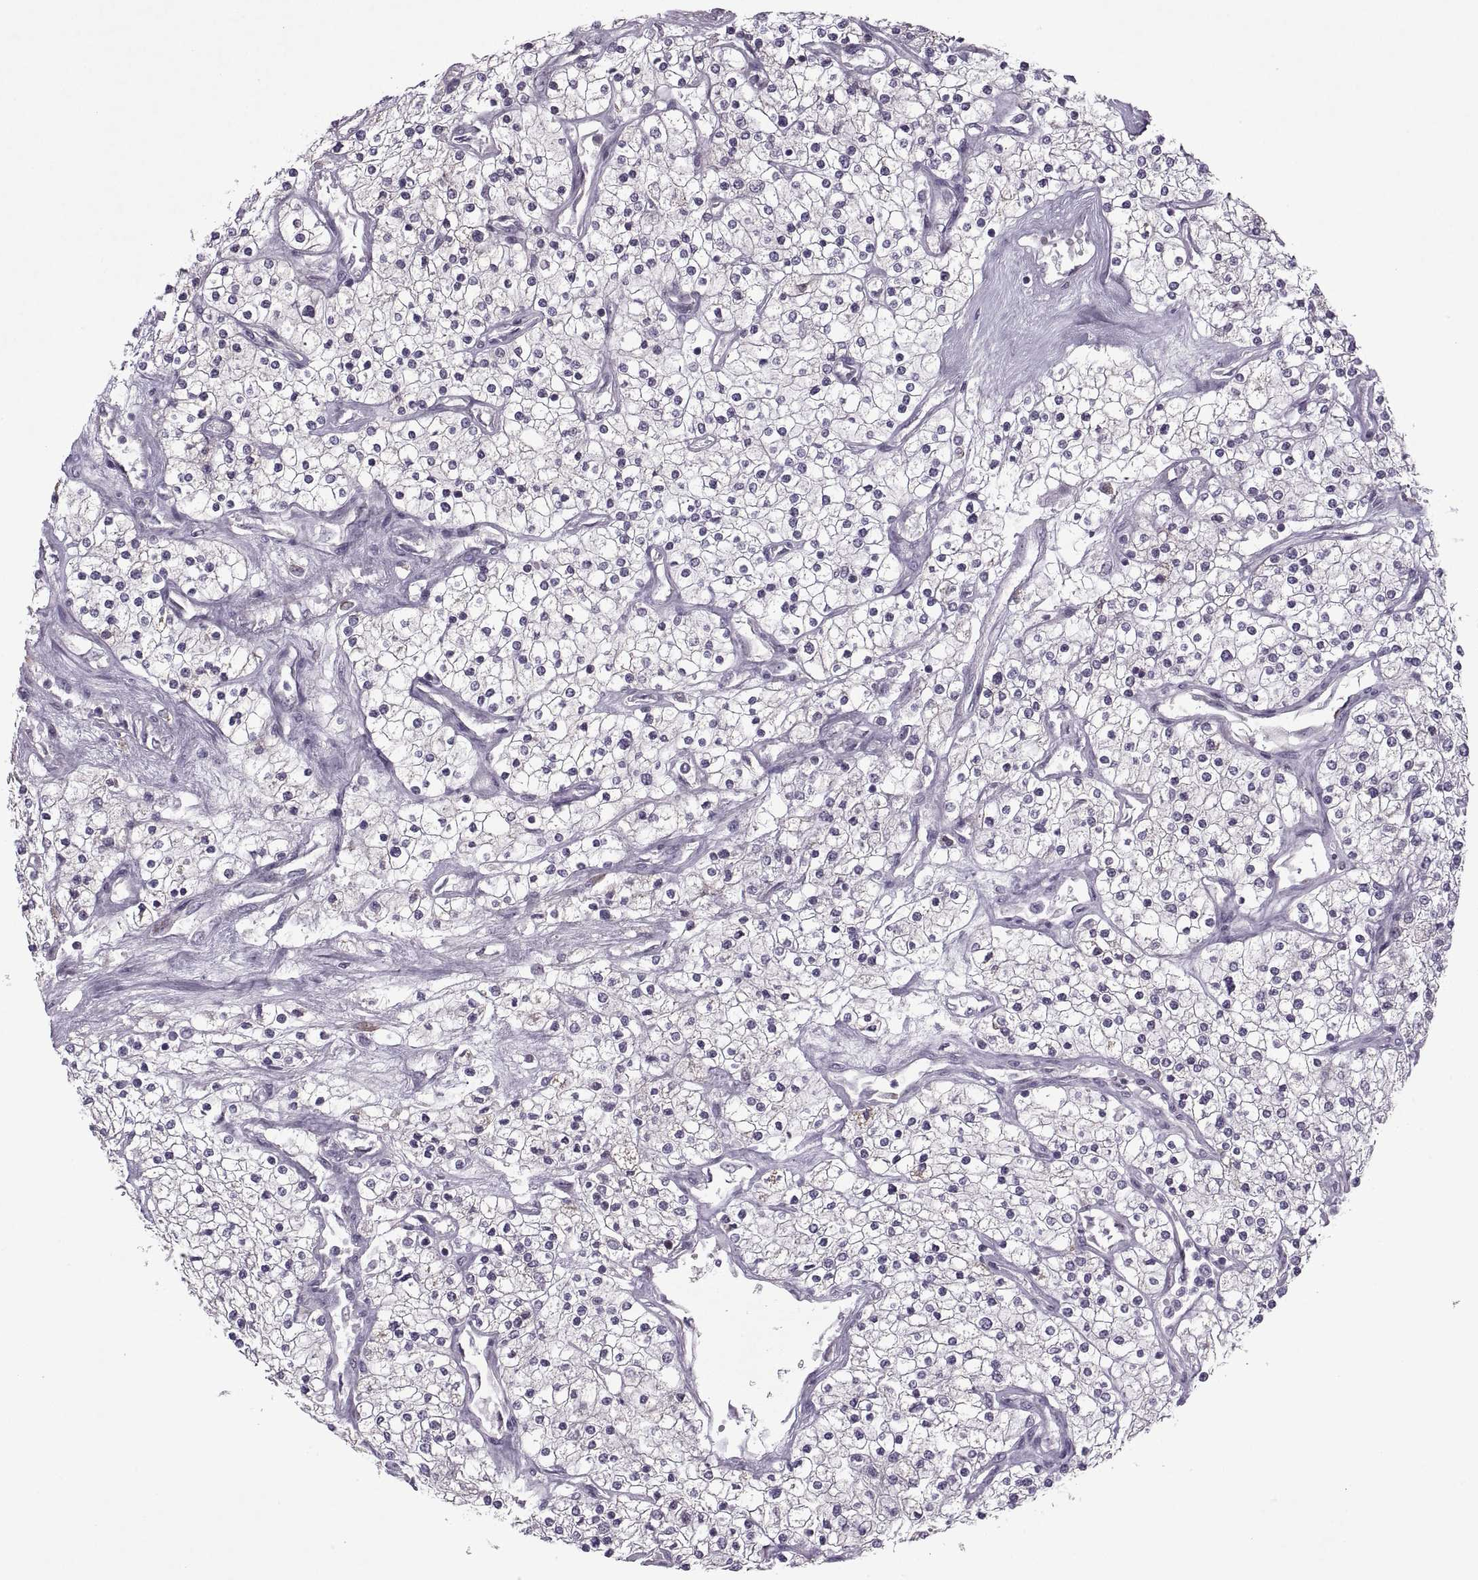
{"staining": {"intensity": "negative", "quantity": "none", "location": "none"}, "tissue": "renal cancer", "cell_type": "Tumor cells", "image_type": "cancer", "snomed": [{"axis": "morphology", "description": "Adenocarcinoma, NOS"}, {"axis": "topography", "description": "Kidney"}], "caption": "An immunohistochemistry micrograph of renal cancer is shown. There is no staining in tumor cells of renal cancer.", "gene": "MGAT4D", "patient": {"sex": "male", "age": 80}}